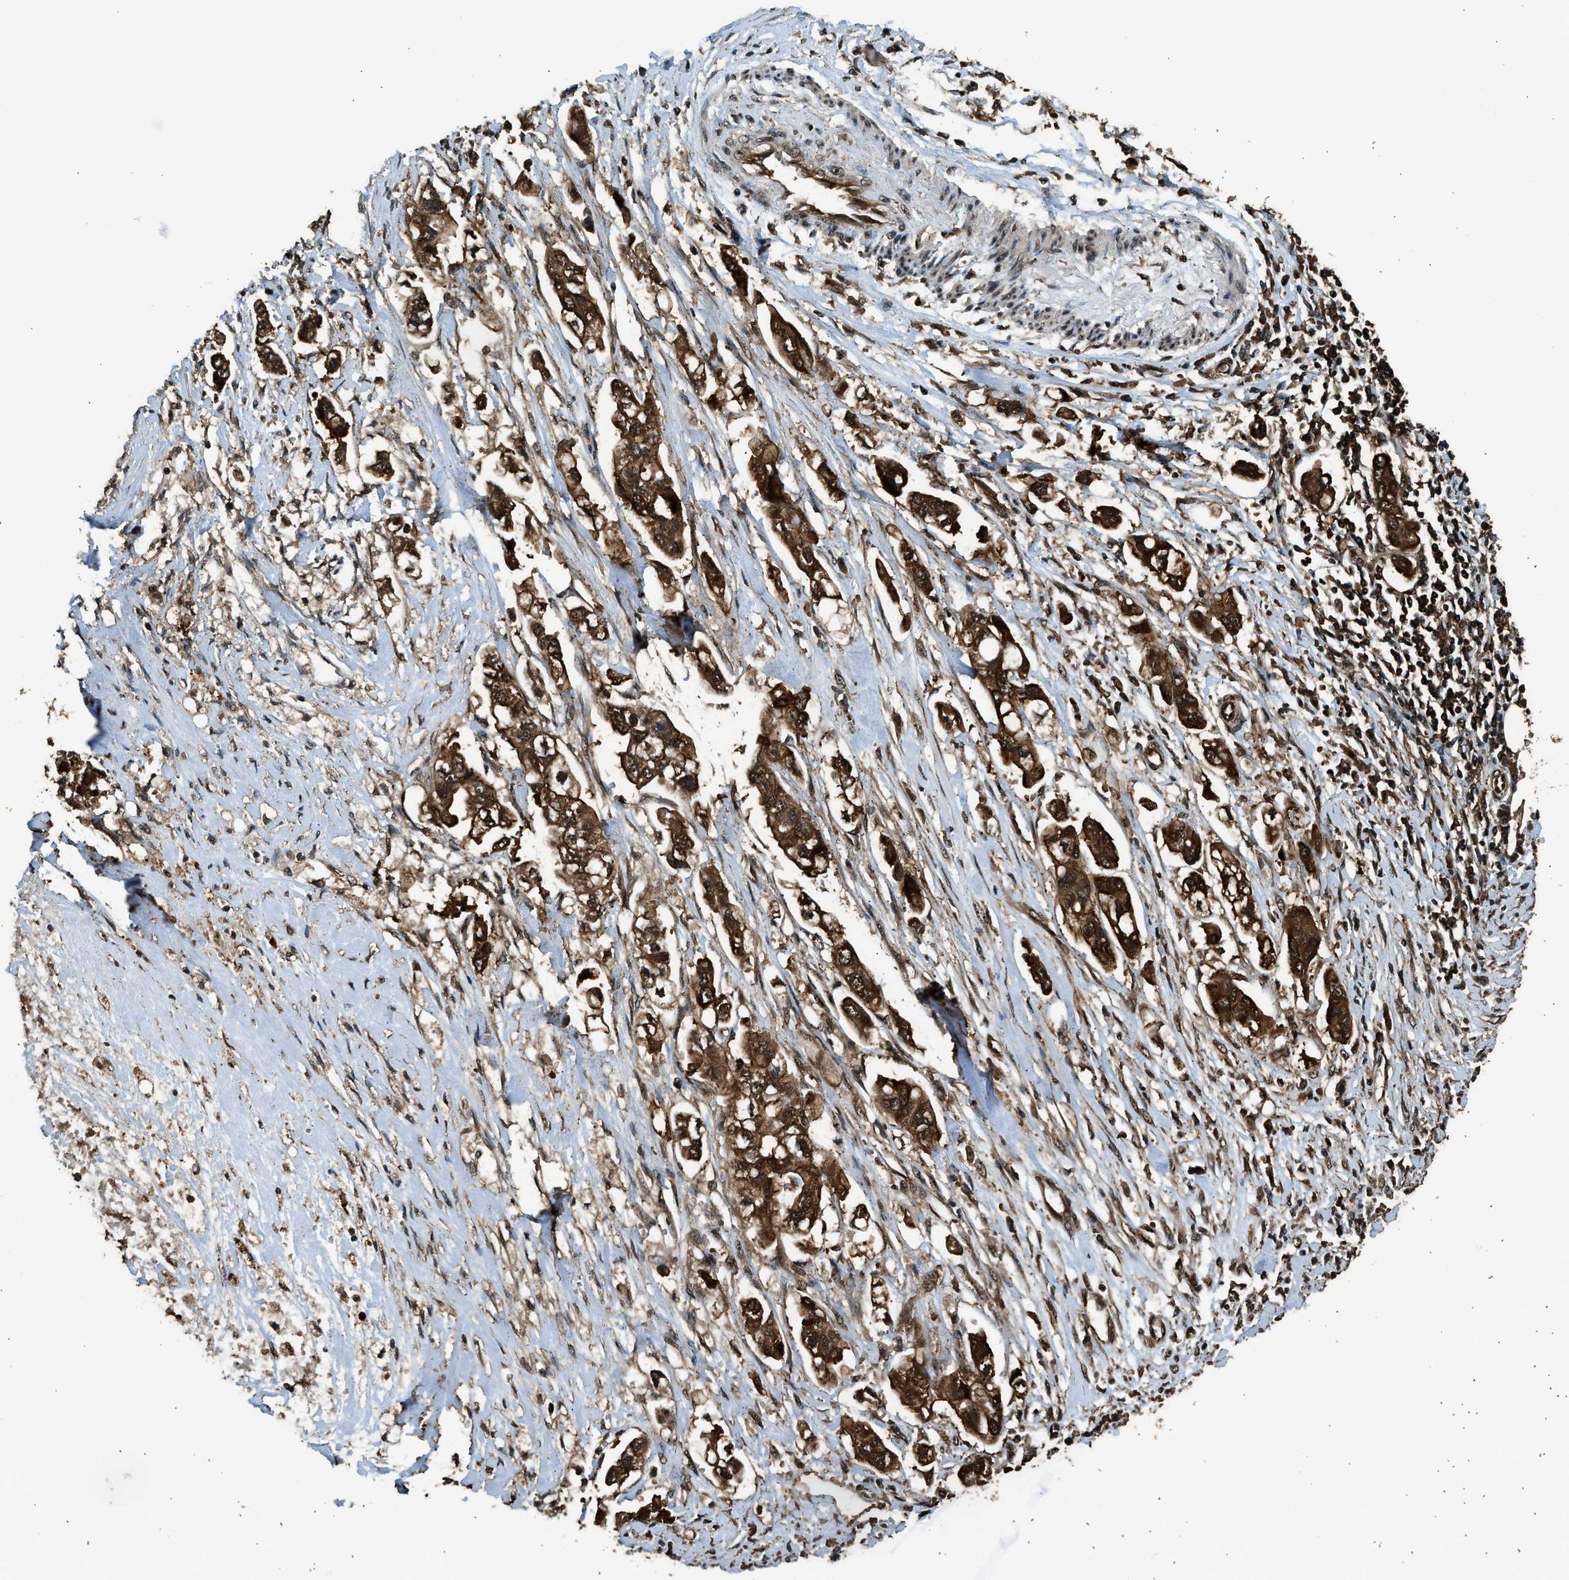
{"staining": {"intensity": "strong", "quantity": ">75%", "location": "cytoplasmic/membranous"}, "tissue": "stomach cancer", "cell_type": "Tumor cells", "image_type": "cancer", "snomed": [{"axis": "morphology", "description": "Adenocarcinoma, NOS"}, {"axis": "topography", "description": "Stomach"}], "caption": "Immunohistochemistry (IHC) of human stomach cancer shows high levels of strong cytoplasmic/membranous staining in about >75% of tumor cells. The staining was performed using DAB, with brown indicating positive protein expression. Nuclei are stained blue with hematoxylin.", "gene": "MYBL2", "patient": {"sex": "male", "age": 62}}